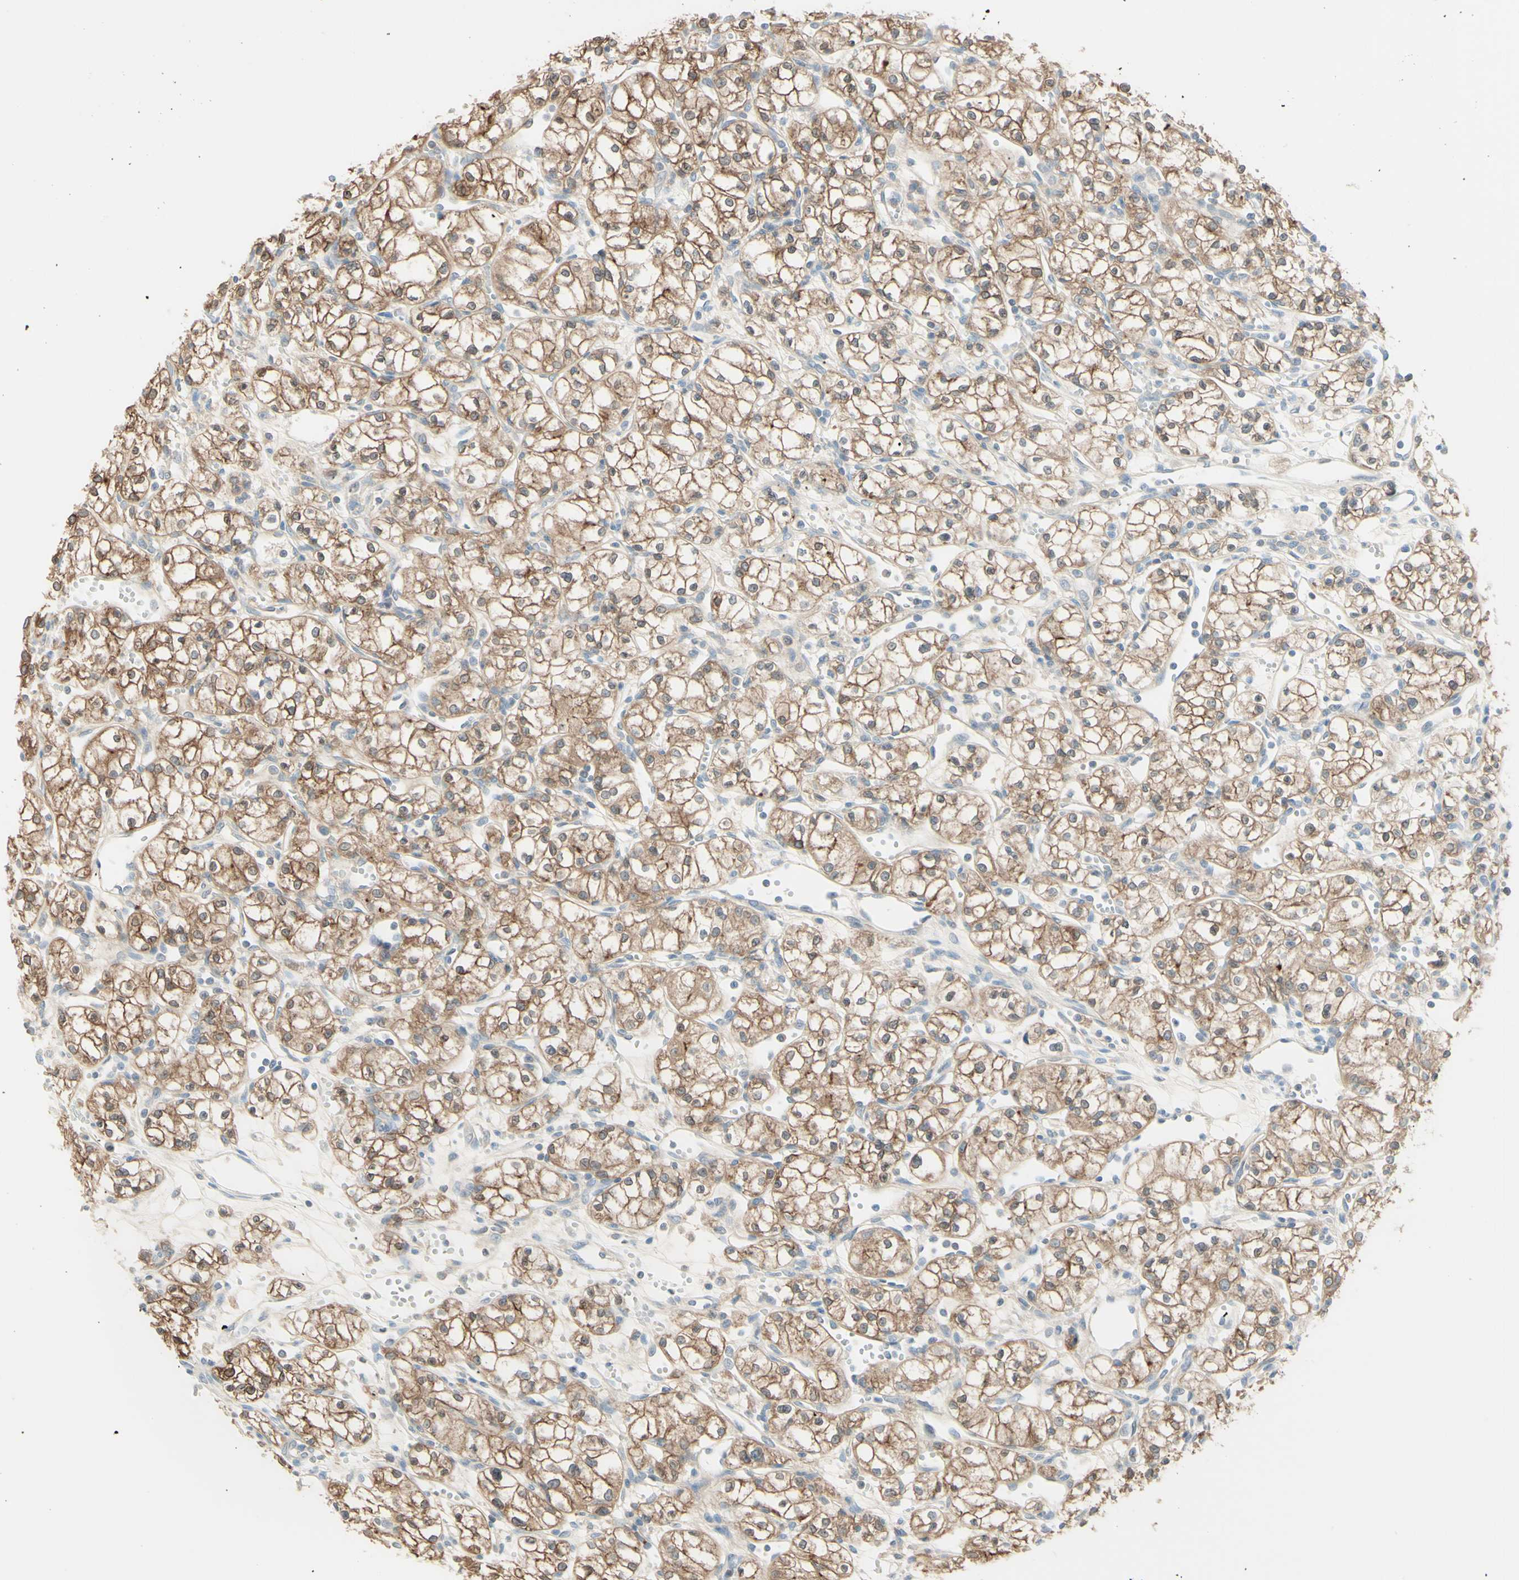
{"staining": {"intensity": "moderate", "quantity": ">75%", "location": "cytoplasmic/membranous"}, "tissue": "renal cancer", "cell_type": "Tumor cells", "image_type": "cancer", "snomed": [{"axis": "morphology", "description": "Normal tissue, NOS"}, {"axis": "morphology", "description": "Adenocarcinoma, NOS"}, {"axis": "topography", "description": "Kidney"}], "caption": "Tumor cells reveal medium levels of moderate cytoplasmic/membranous staining in approximately >75% of cells in human renal cancer (adenocarcinoma).", "gene": "MTM1", "patient": {"sex": "male", "age": 59}}